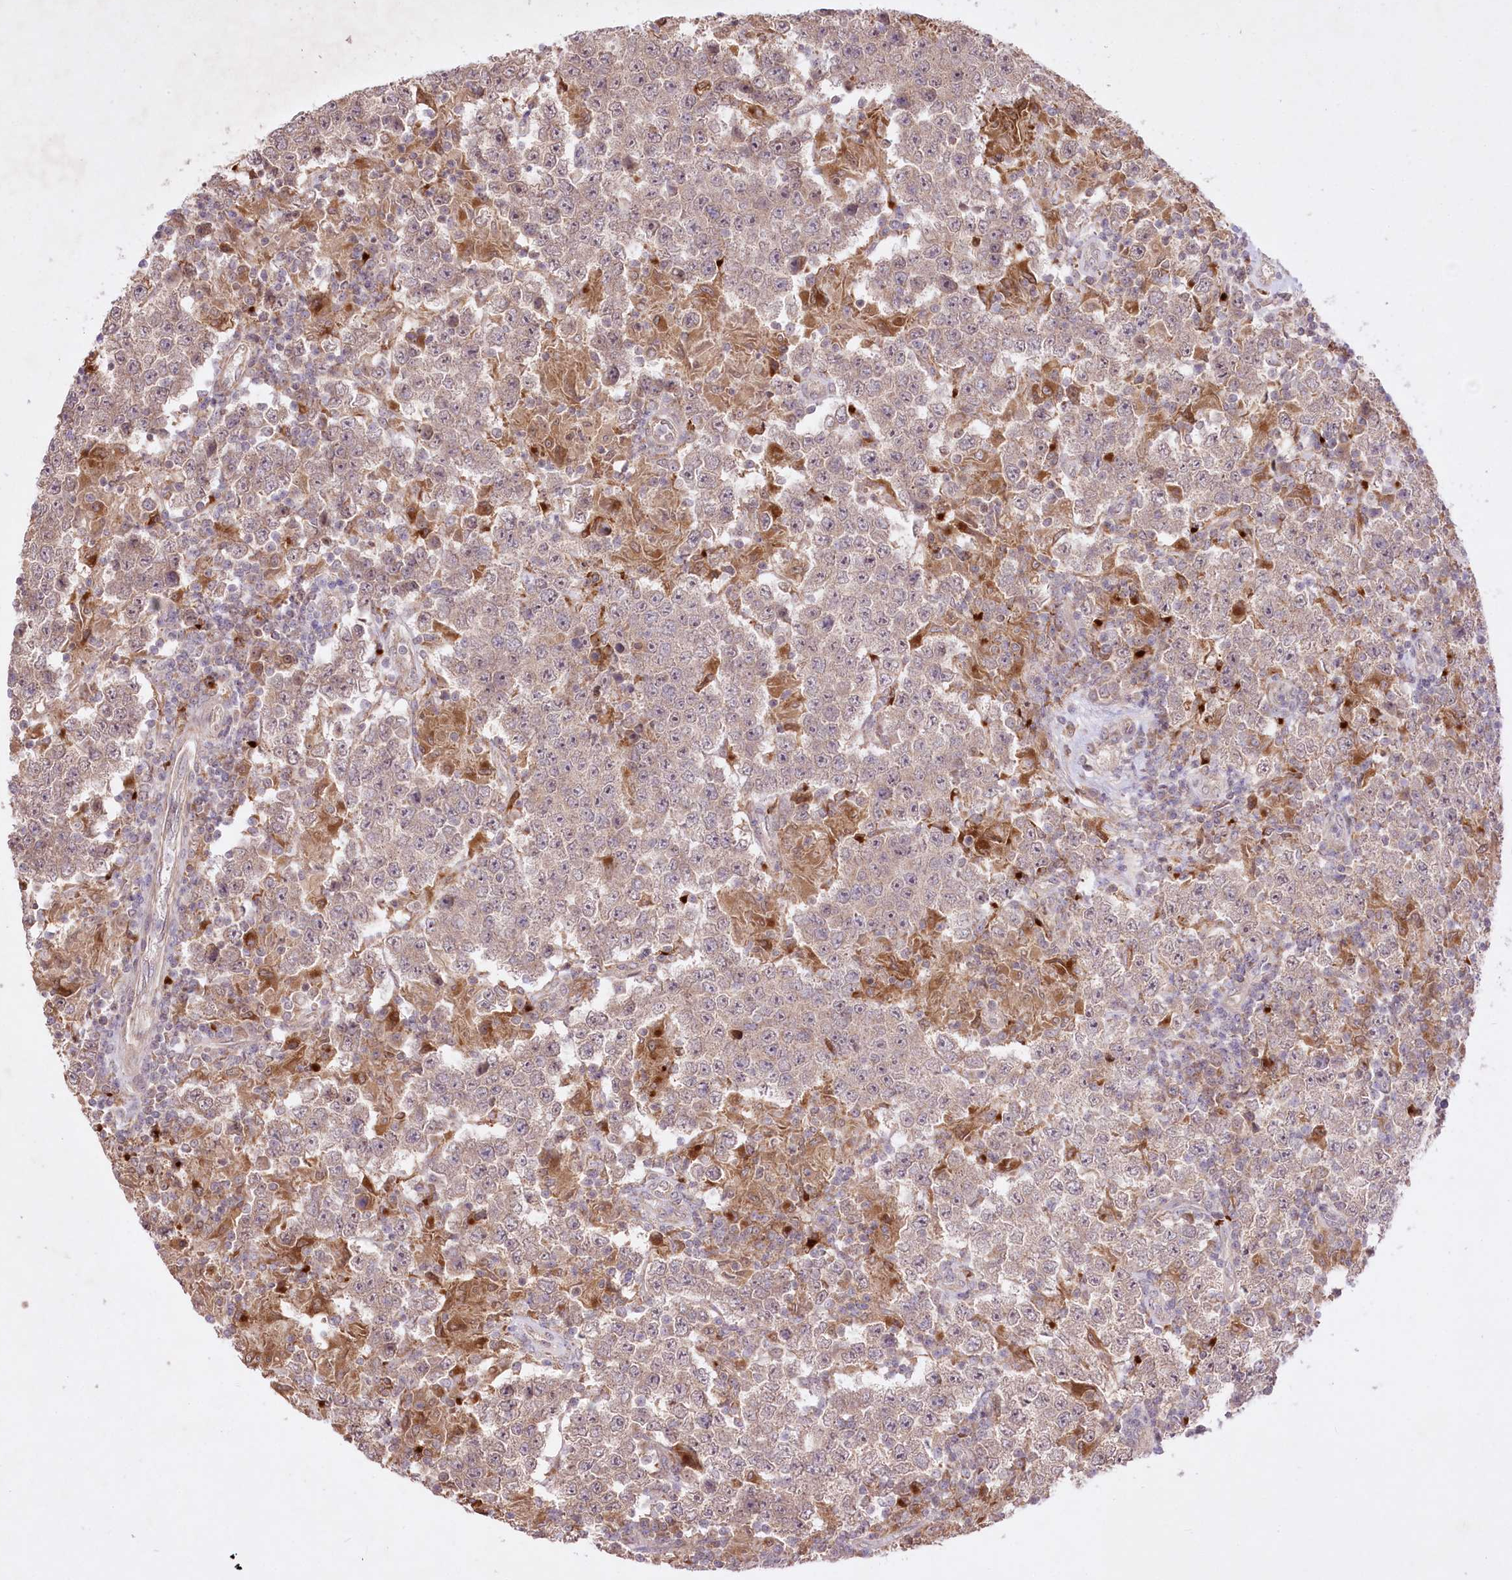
{"staining": {"intensity": "weak", "quantity": "25%-75%", "location": "cytoplasmic/membranous"}, "tissue": "testis cancer", "cell_type": "Tumor cells", "image_type": "cancer", "snomed": [{"axis": "morphology", "description": "Normal tissue, NOS"}, {"axis": "morphology", "description": "Urothelial carcinoma, High grade"}, {"axis": "morphology", "description": "Seminoma, NOS"}, {"axis": "morphology", "description": "Carcinoma, Embryonal, NOS"}, {"axis": "topography", "description": "Urinary bladder"}, {"axis": "topography", "description": "Testis"}], "caption": "Urothelial carcinoma (high-grade) (testis) stained with a protein marker demonstrates weak staining in tumor cells.", "gene": "HELT", "patient": {"sex": "male", "age": 41}}